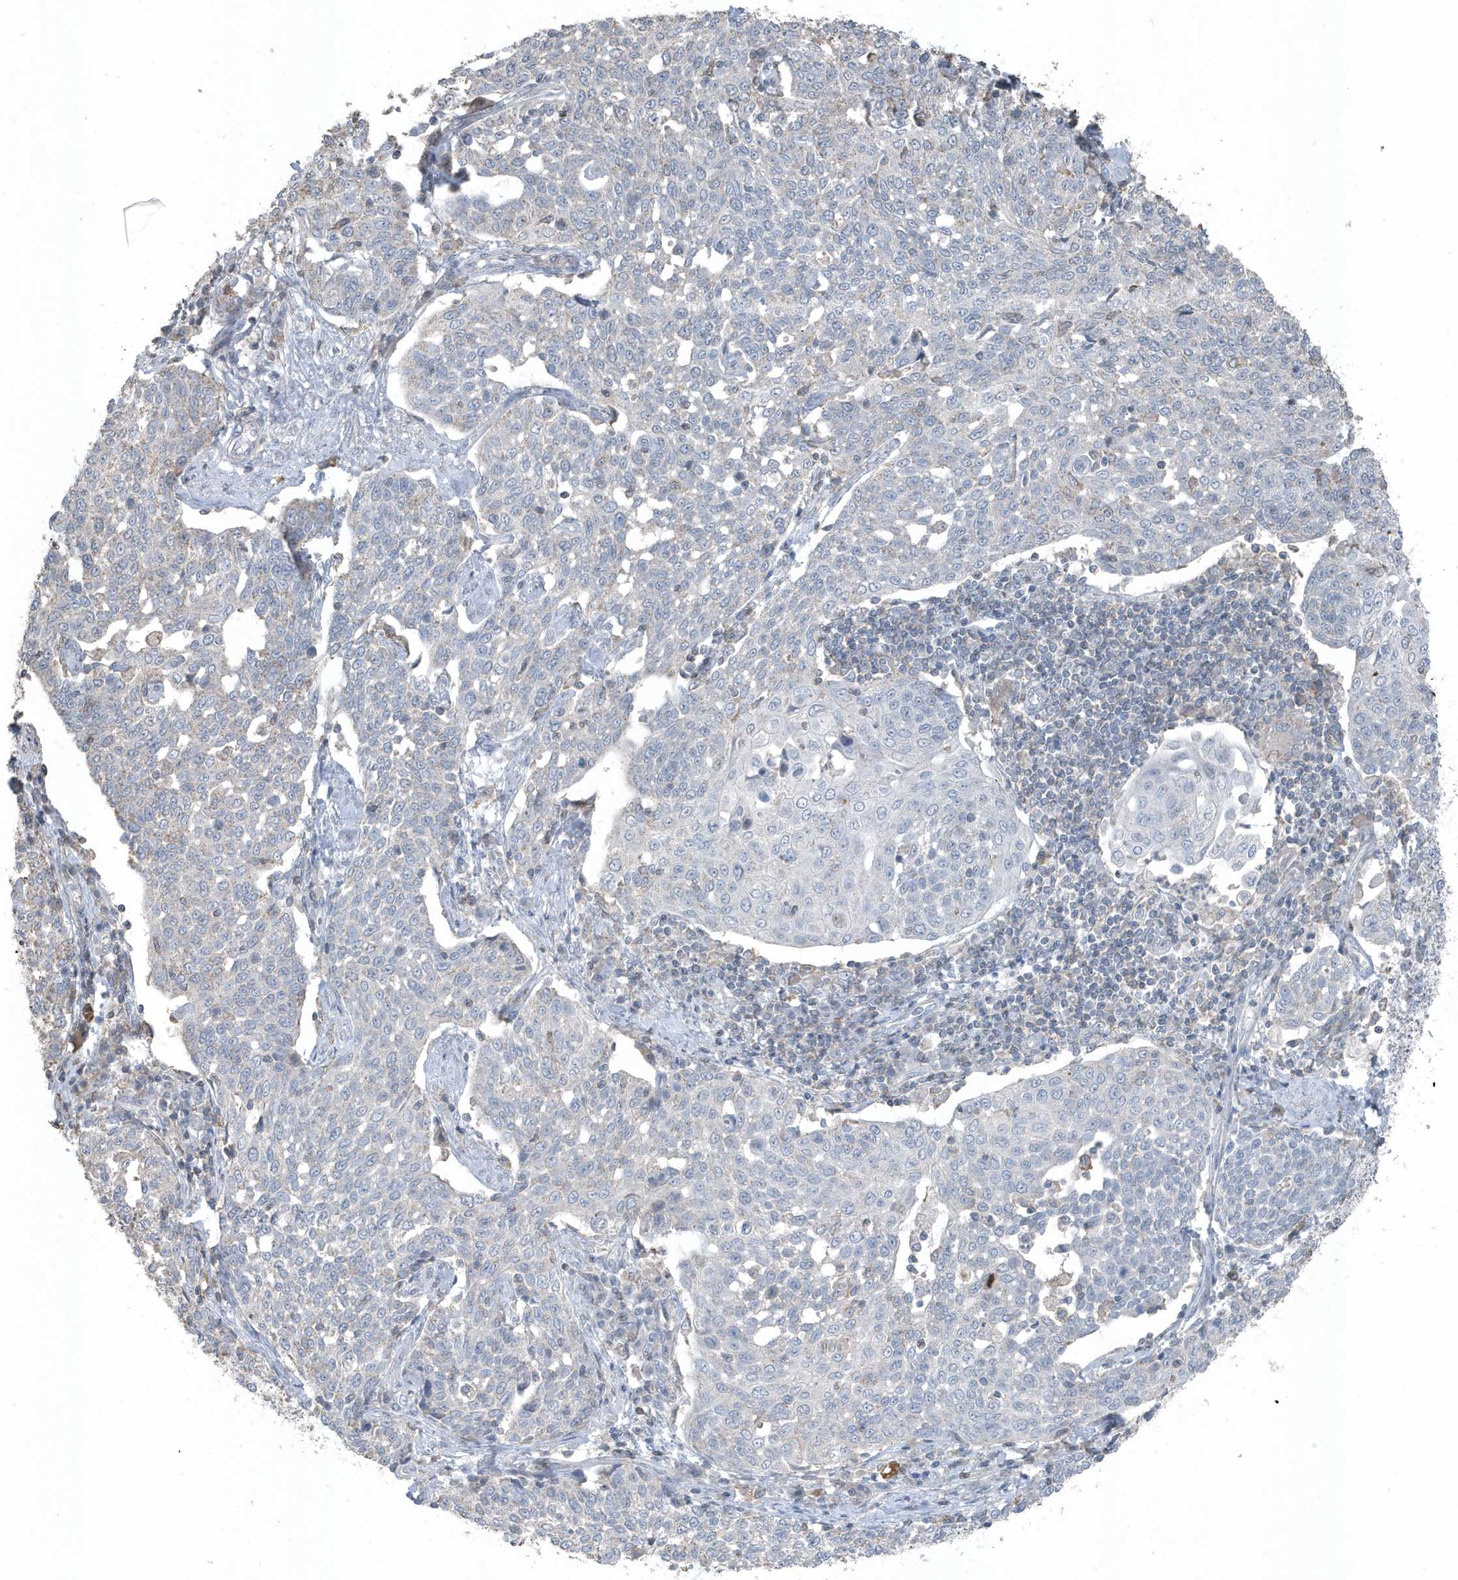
{"staining": {"intensity": "negative", "quantity": "none", "location": "none"}, "tissue": "cervical cancer", "cell_type": "Tumor cells", "image_type": "cancer", "snomed": [{"axis": "morphology", "description": "Squamous cell carcinoma, NOS"}, {"axis": "topography", "description": "Cervix"}], "caption": "Human squamous cell carcinoma (cervical) stained for a protein using IHC demonstrates no positivity in tumor cells.", "gene": "ACTC1", "patient": {"sex": "female", "age": 34}}